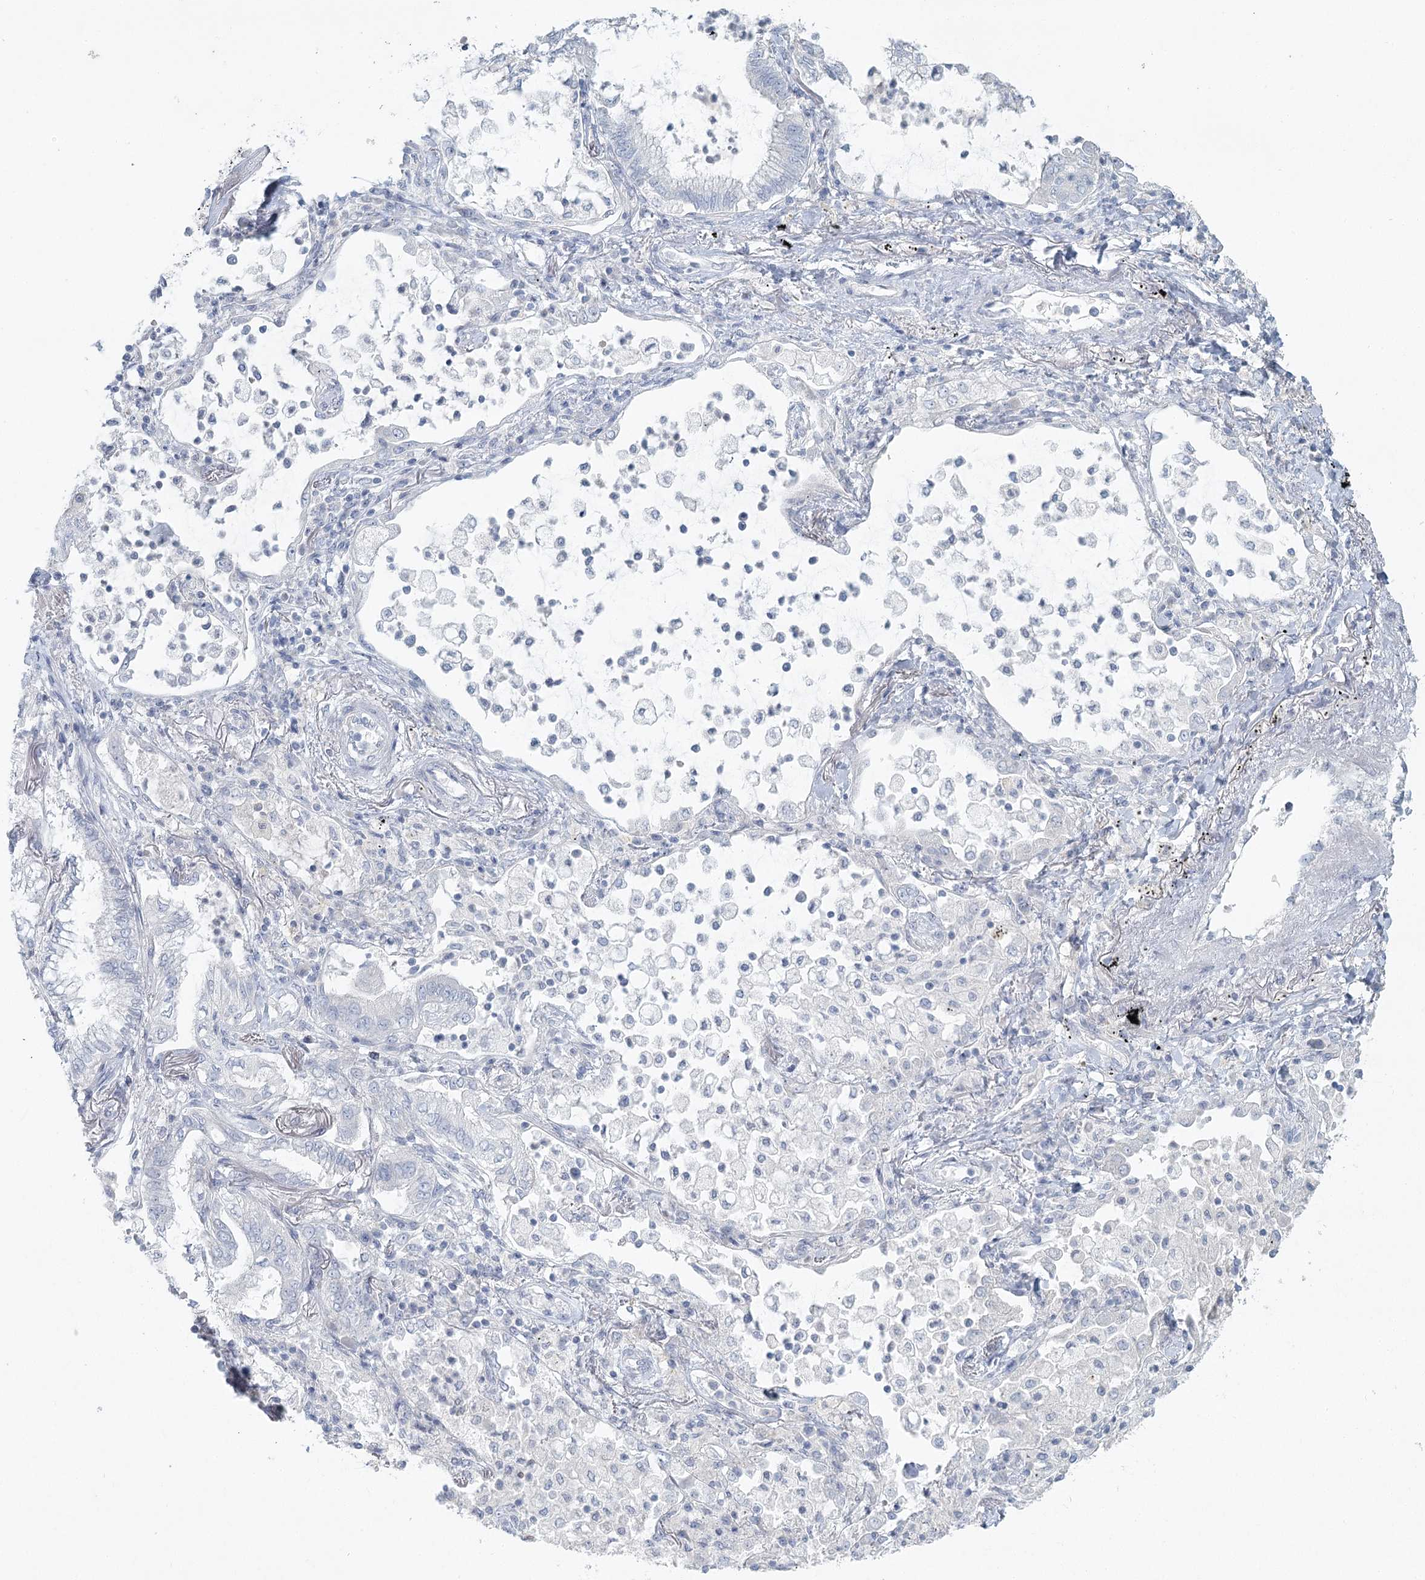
{"staining": {"intensity": "negative", "quantity": "none", "location": "none"}, "tissue": "lung cancer", "cell_type": "Tumor cells", "image_type": "cancer", "snomed": [{"axis": "morphology", "description": "Adenocarcinoma, NOS"}, {"axis": "topography", "description": "Lung"}], "caption": "Lung cancer was stained to show a protein in brown. There is no significant staining in tumor cells. (DAB immunohistochemistry (IHC) with hematoxylin counter stain).", "gene": "LRP2BP", "patient": {"sex": "female", "age": 70}}